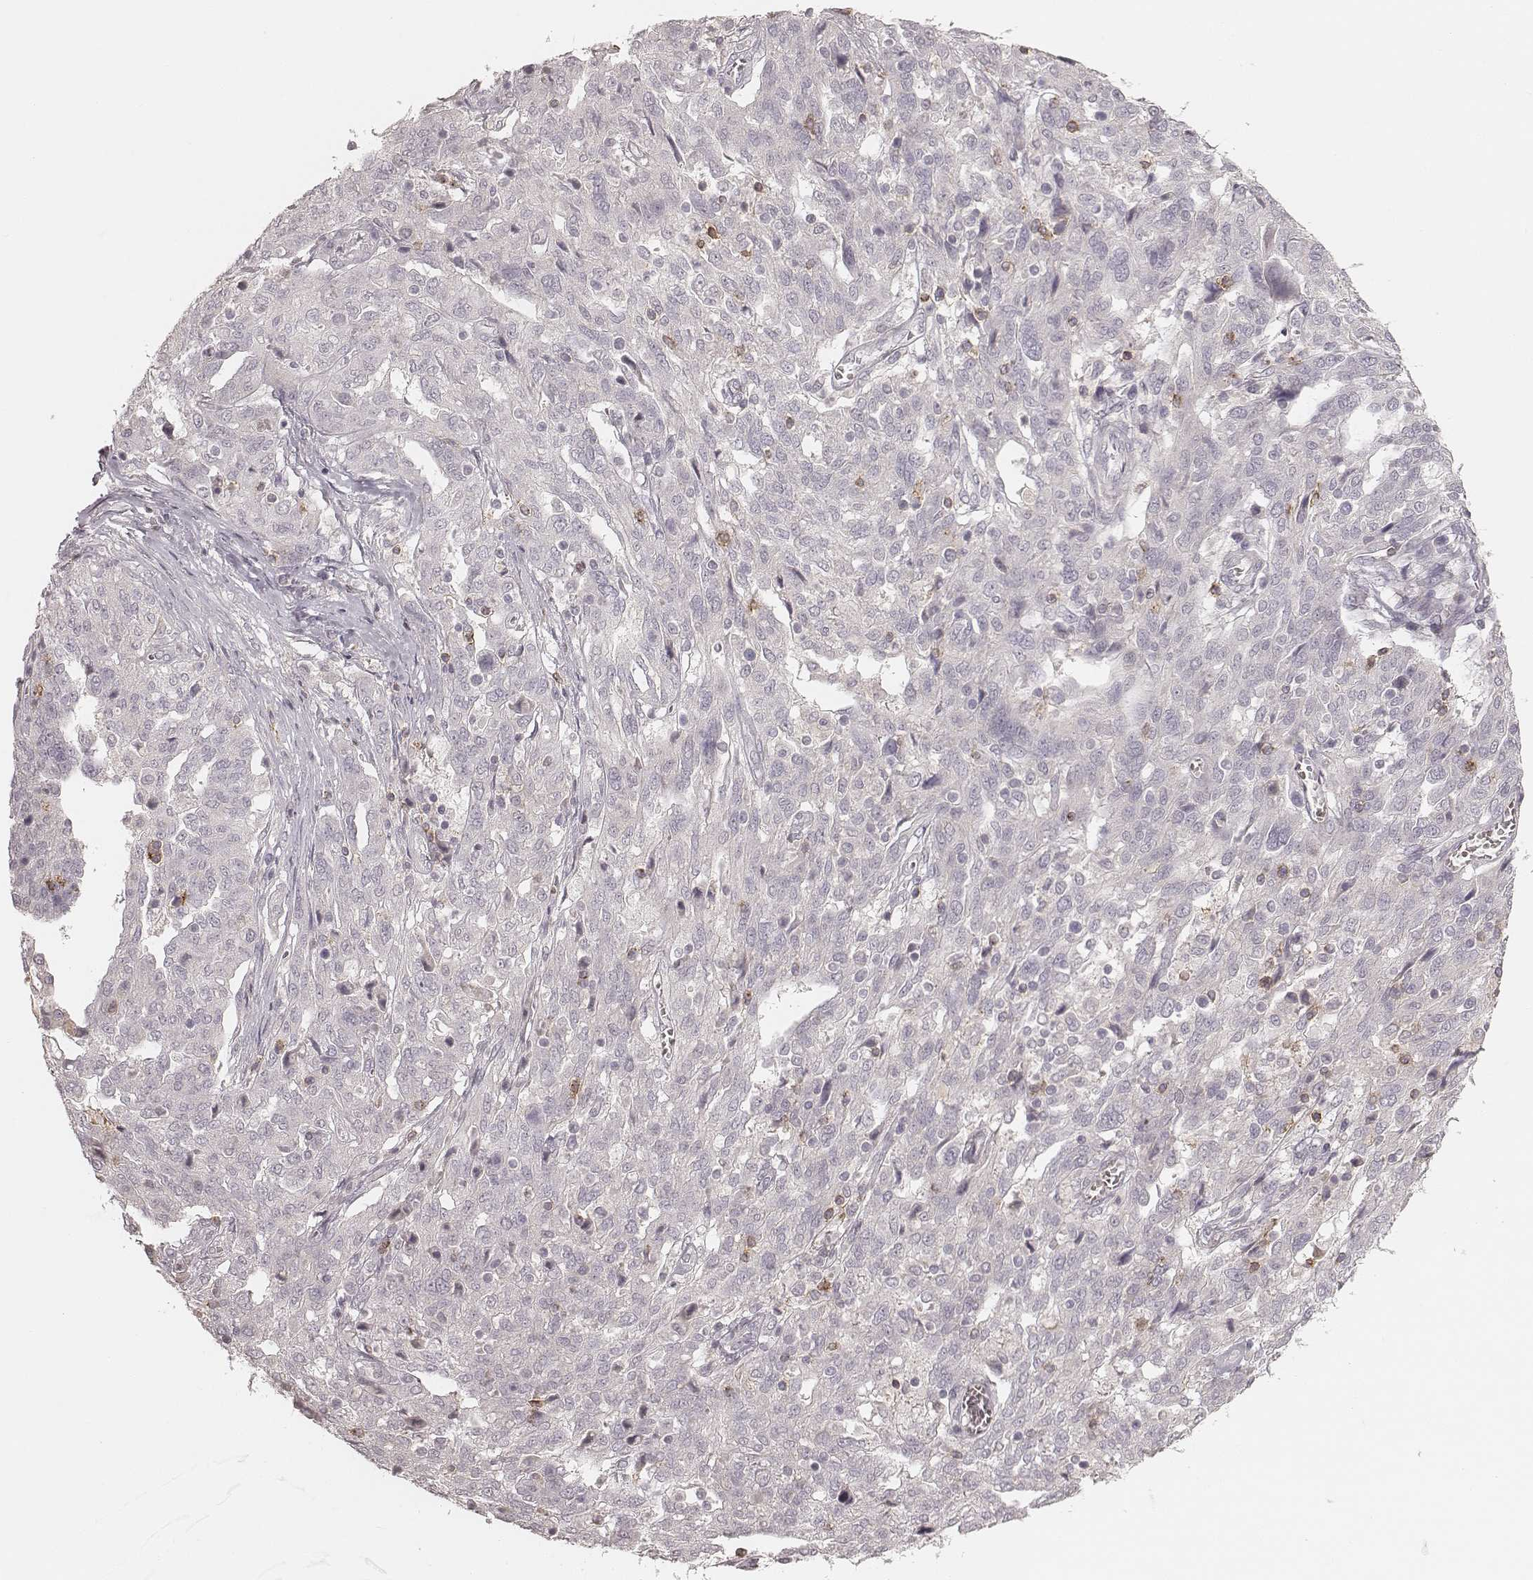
{"staining": {"intensity": "negative", "quantity": "none", "location": "none"}, "tissue": "ovarian cancer", "cell_type": "Tumor cells", "image_type": "cancer", "snomed": [{"axis": "morphology", "description": "Cystadenocarcinoma, serous, NOS"}, {"axis": "topography", "description": "Ovary"}], "caption": "Micrograph shows no protein staining in tumor cells of ovarian cancer (serous cystadenocarcinoma) tissue. Brightfield microscopy of IHC stained with DAB (3,3'-diaminobenzidine) (brown) and hematoxylin (blue), captured at high magnification.", "gene": "CD8A", "patient": {"sex": "female", "age": 67}}